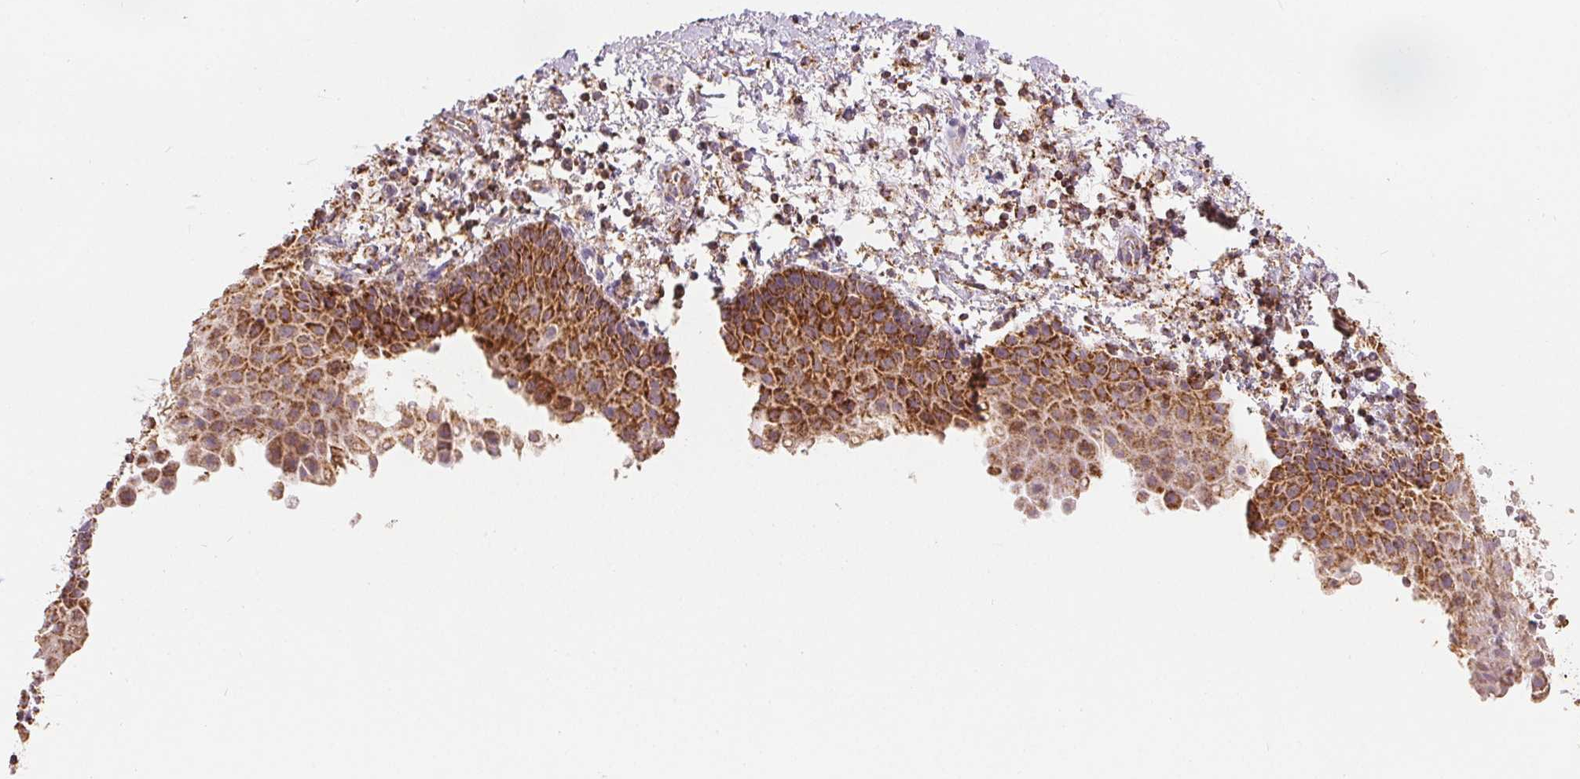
{"staining": {"intensity": "strong", "quantity": ">75%", "location": "cytoplasmic/membranous"}, "tissue": "vagina", "cell_type": "Squamous epithelial cells", "image_type": "normal", "snomed": [{"axis": "morphology", "description": "Normal tissue, NOS"}, {"axis": "topography", "description": "Vagina"}], "caption": "Squamous epithelial cells exhibit high levels of strong cytoplasmic/membranous positivity in approximately >75% of cells in normal vagina.", "gene": "SDHB", "patient": {"sex": "female", "age": 61}}